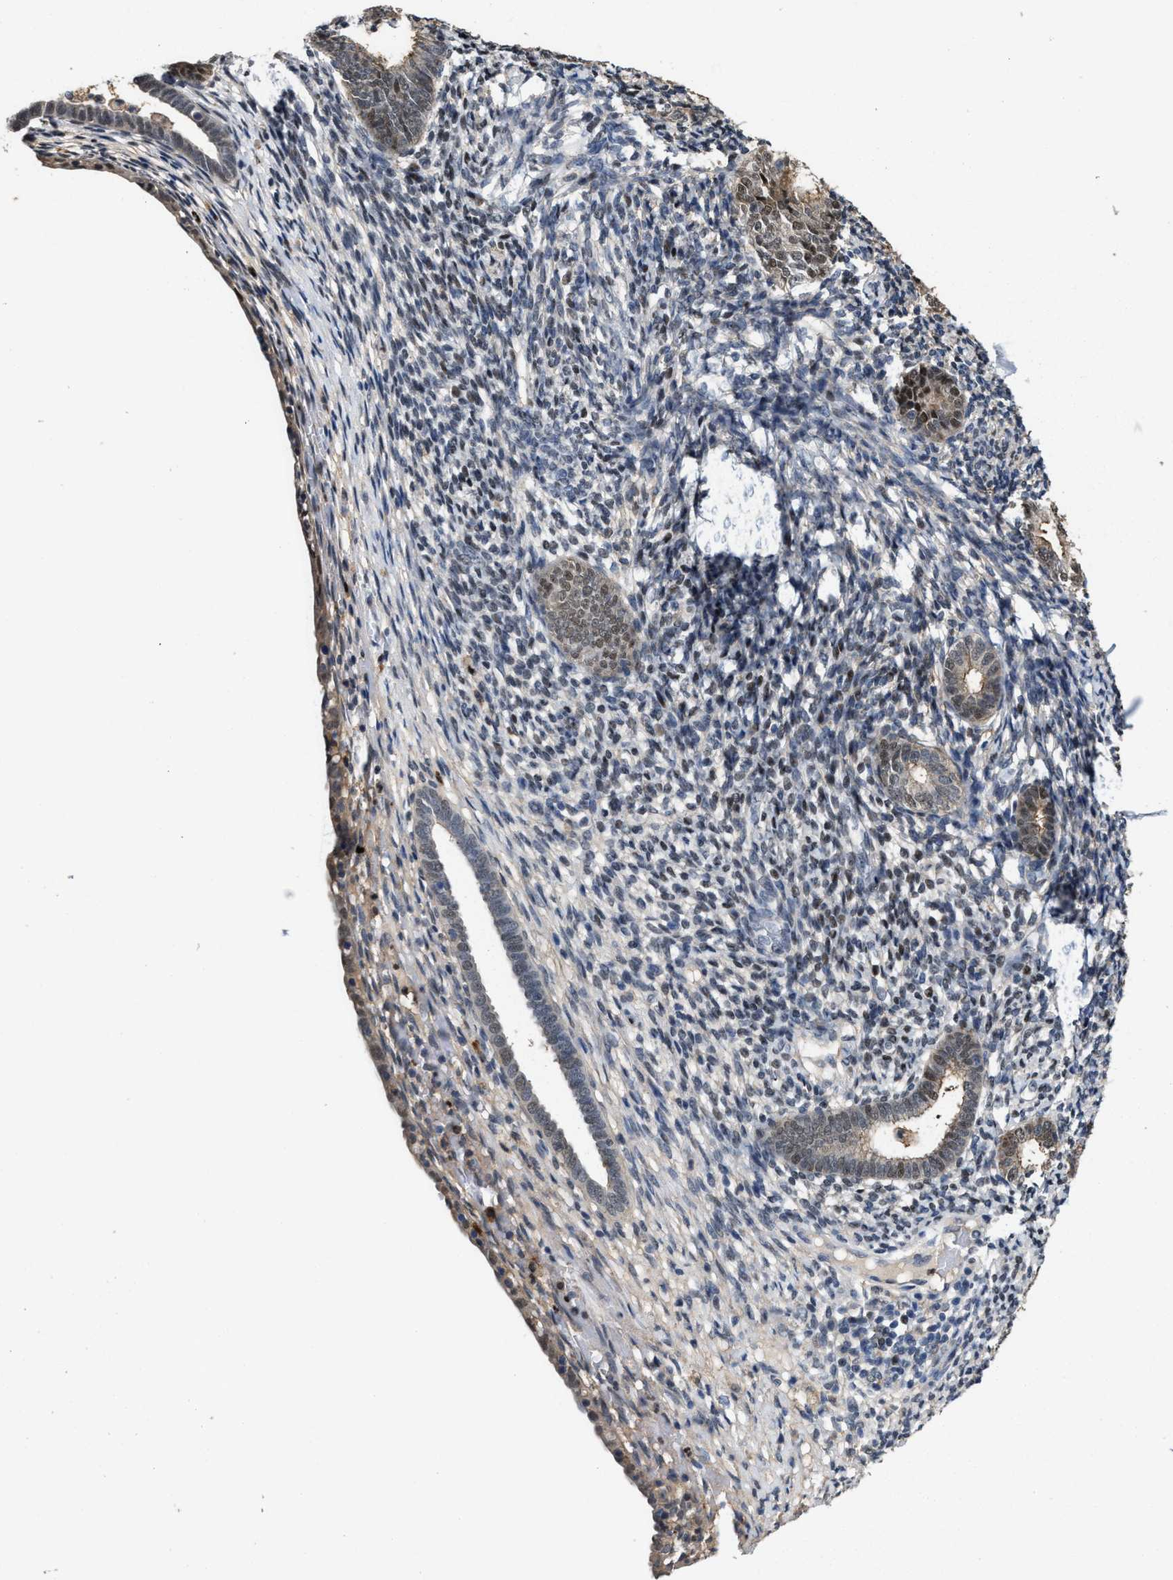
{"staining": {"intensity": "negative", "quantity": "none", "location": "none"}, "tissue": "endometrium", "cell_type": "Cells in endometrial stroma", "image_type": "normal", "snomed": [{"axis": "morphology", "description": "Normal tissue, NOS"}, {"axis": "morphology", "description": "Adenocarcinoma, NOS"}, {"axis": "topography", "description": "Endometrium"}], "caption": "This micrograph is of benign endometrium stained with IHC to label a protein in brown with the nuclei are counter-stained blue. There is no positivity in cells in endometrial stroma.", "gene": "ZNF20", "patient": {"sex": "female", "age": 57}}